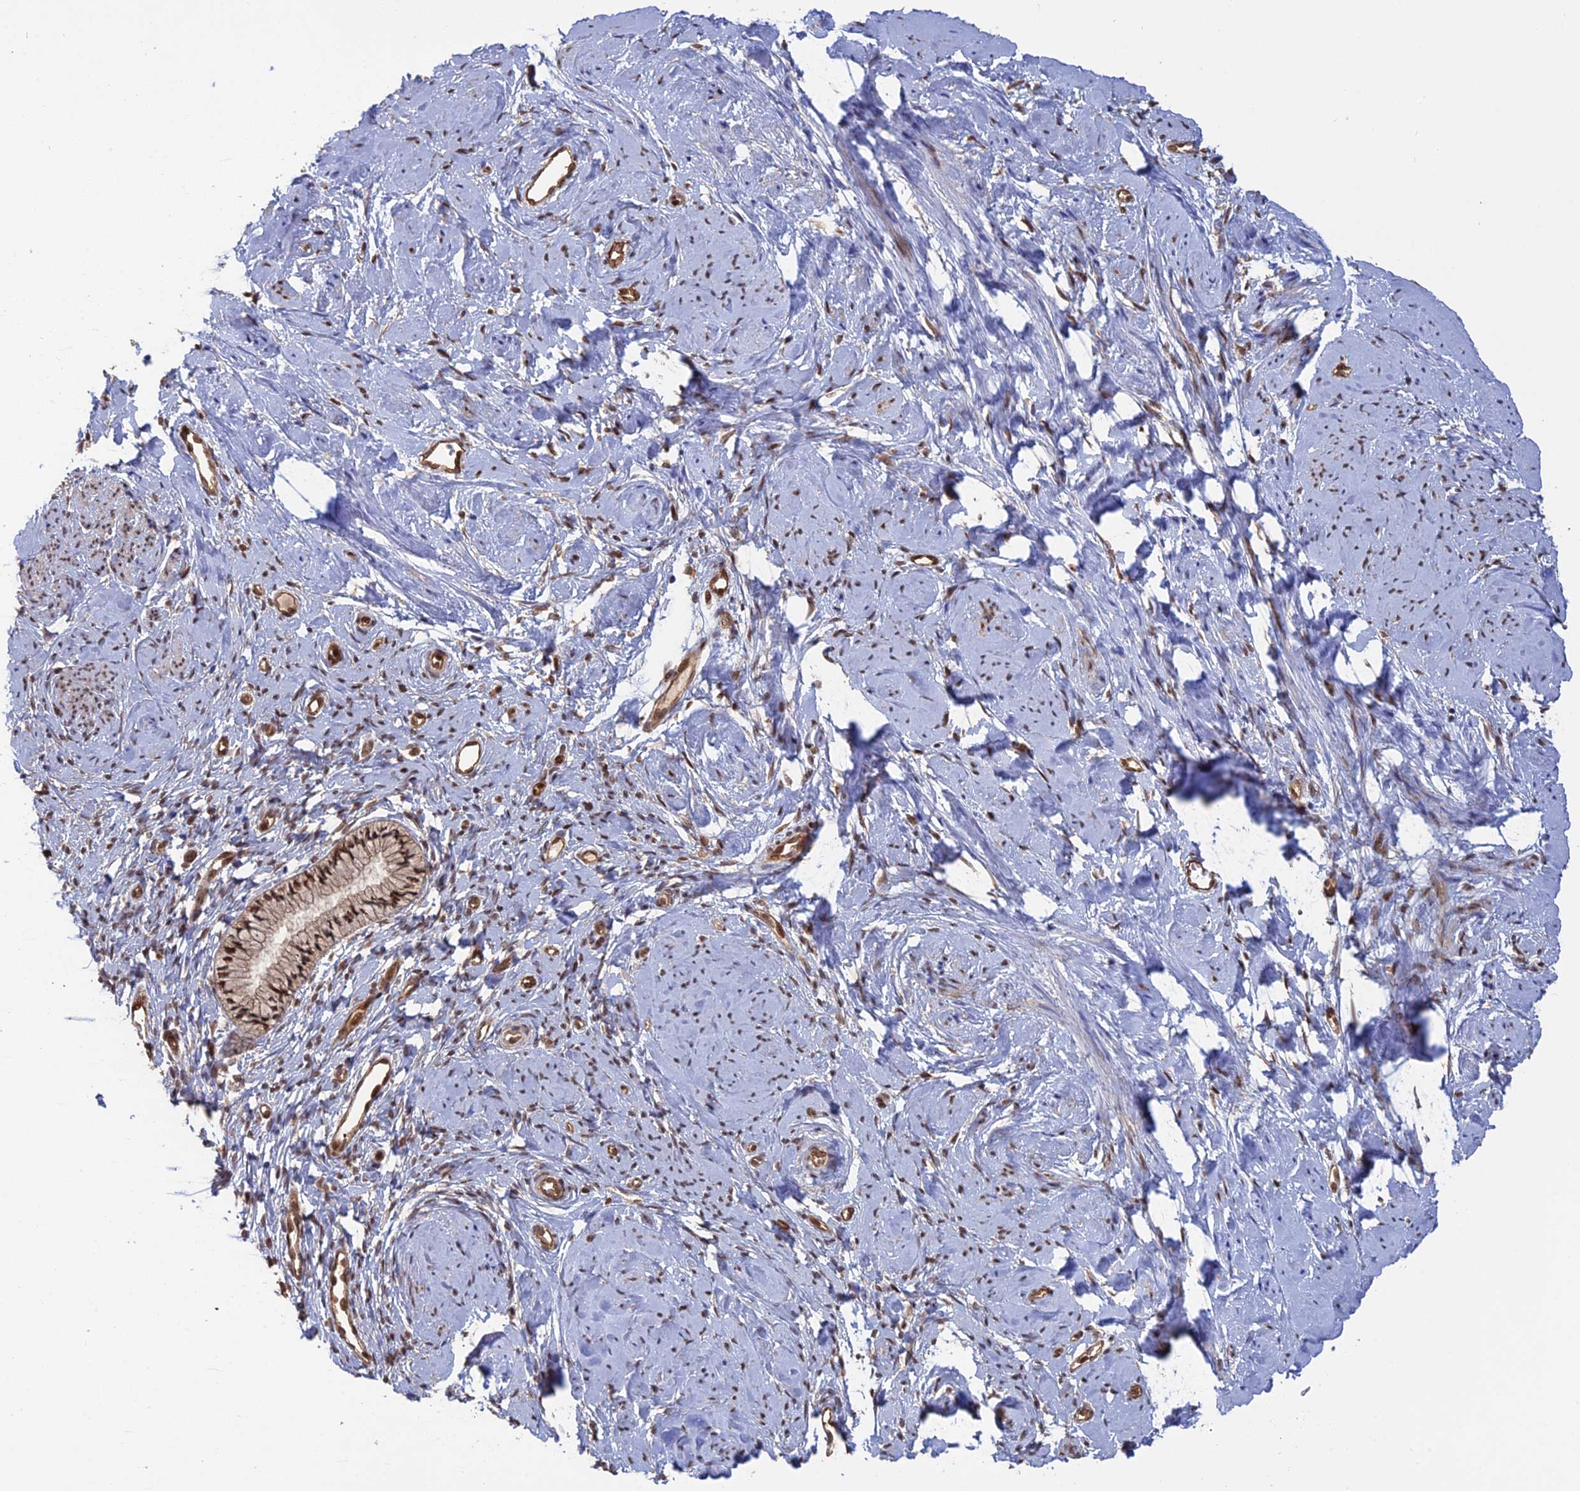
{"staining": {"intensity": "moderate", "quantity": ">75%", "location": "cytoplasmic/membranous,nuclear"}, "tissue": "cervix", "cell_type": "Glandular cells", "image_type": "normal", "snomed": [{"axis": "morphology", "description": "Normal tissue, NOS"}, {"axis": "topography", "description": "Cervix"}], "caption": "This histopathology image demonstrates IHC staining of normal human cervix, with medium moderate cytoplasmic/membranous,nuclear staining in approximately >75% of glandular cells.", "gene": "PKIG", "patient": {"sex": "female", "age": 57}}